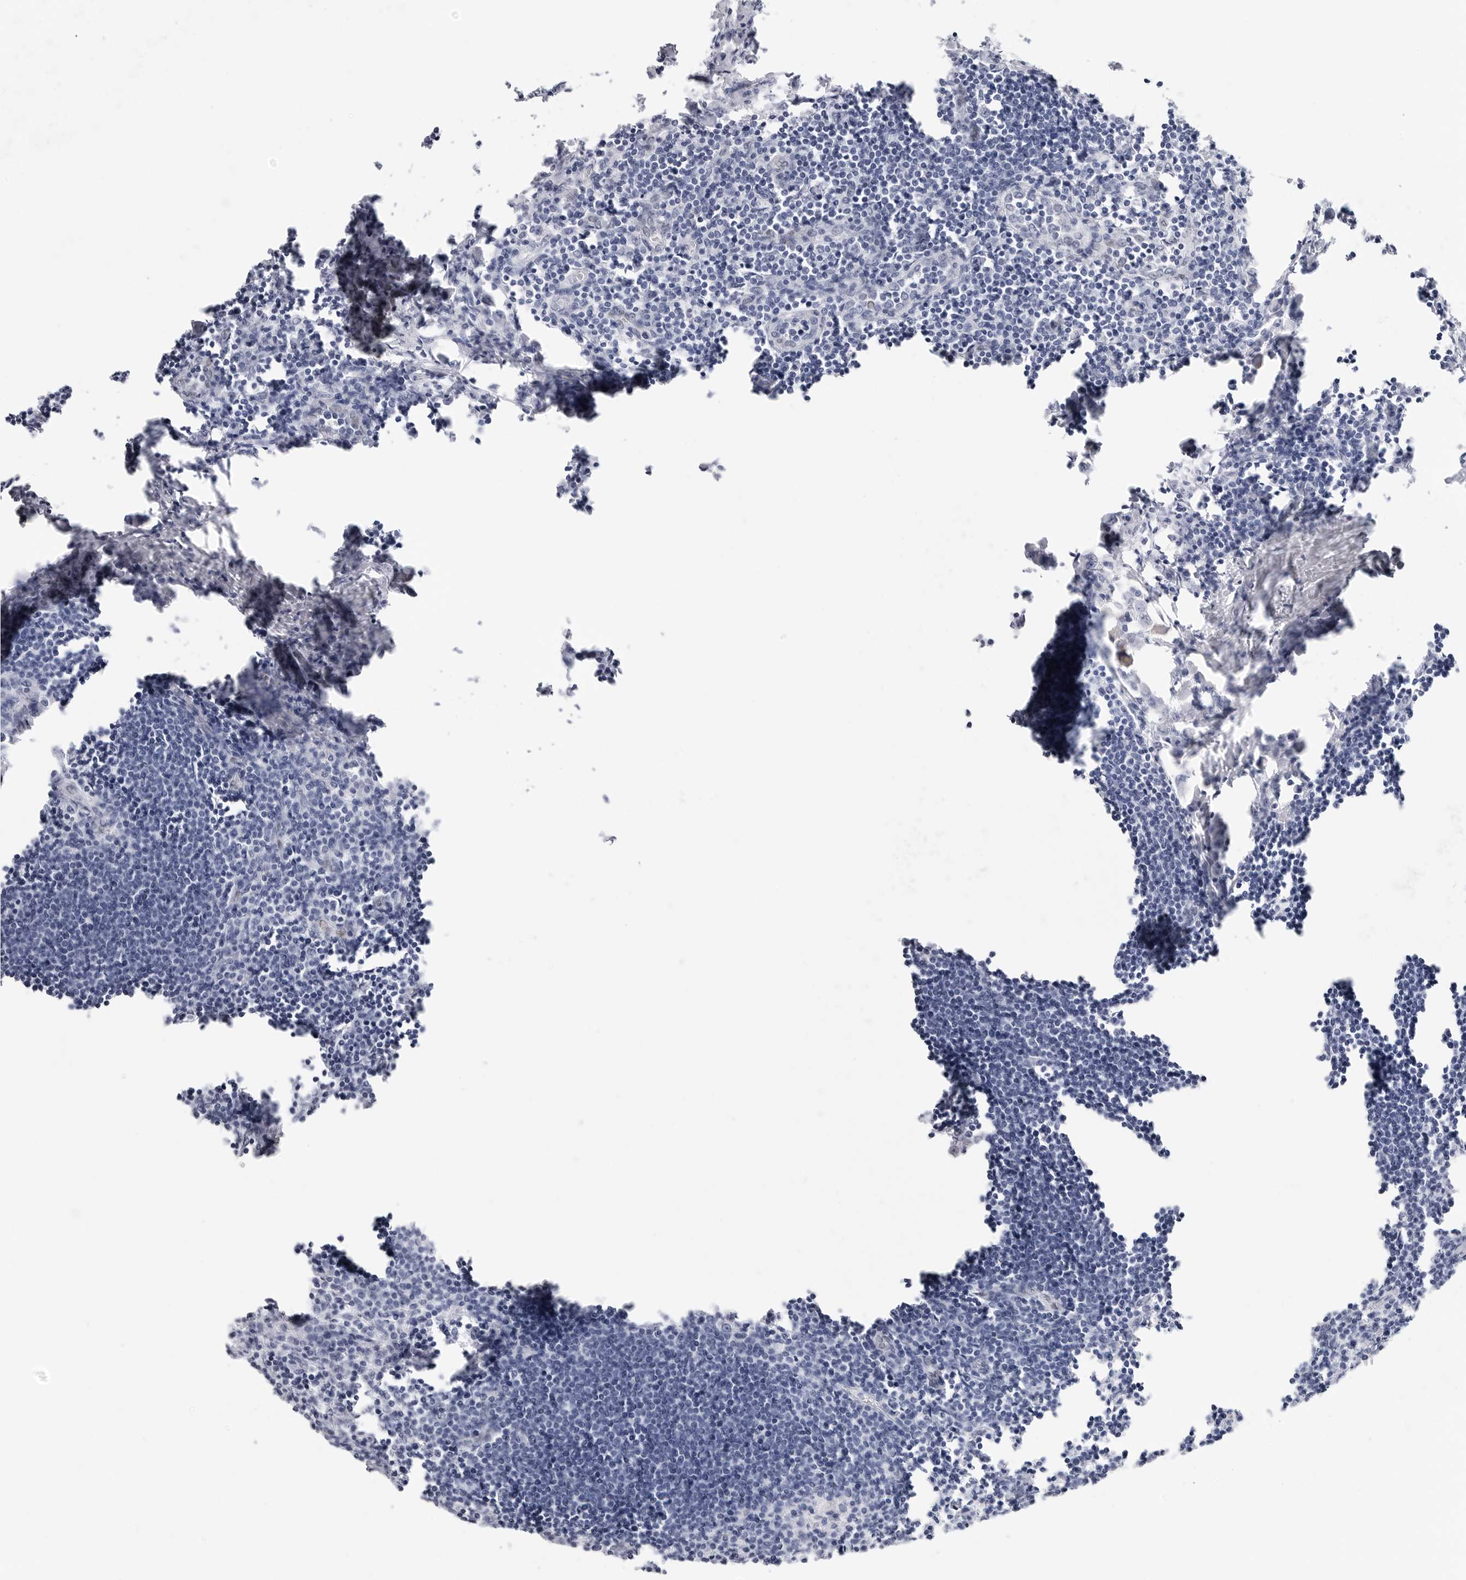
{"staining": {"intensity": "negative", "quantity": "none", "location": "none"}, "tissue": "lymph node", "cell_type": "Germinal center cells", "image_type": "normal", "snomed": [{"axis": "morphology", "description": "Normal tissue, NOS"}, {"axis": "morphology", "description": "Malignant melanoma, Metastatic site"}, {"axis": "topography", "description": "Lymph node"}], "caption": "A high-resolution histopathology image shows immunohistochemistry (IHC) staining of normal lymph node, which displays no significant expression in germinal center cells.", "gene": "SLC19A1", "patient": {"sex": "male", "age": 41}}